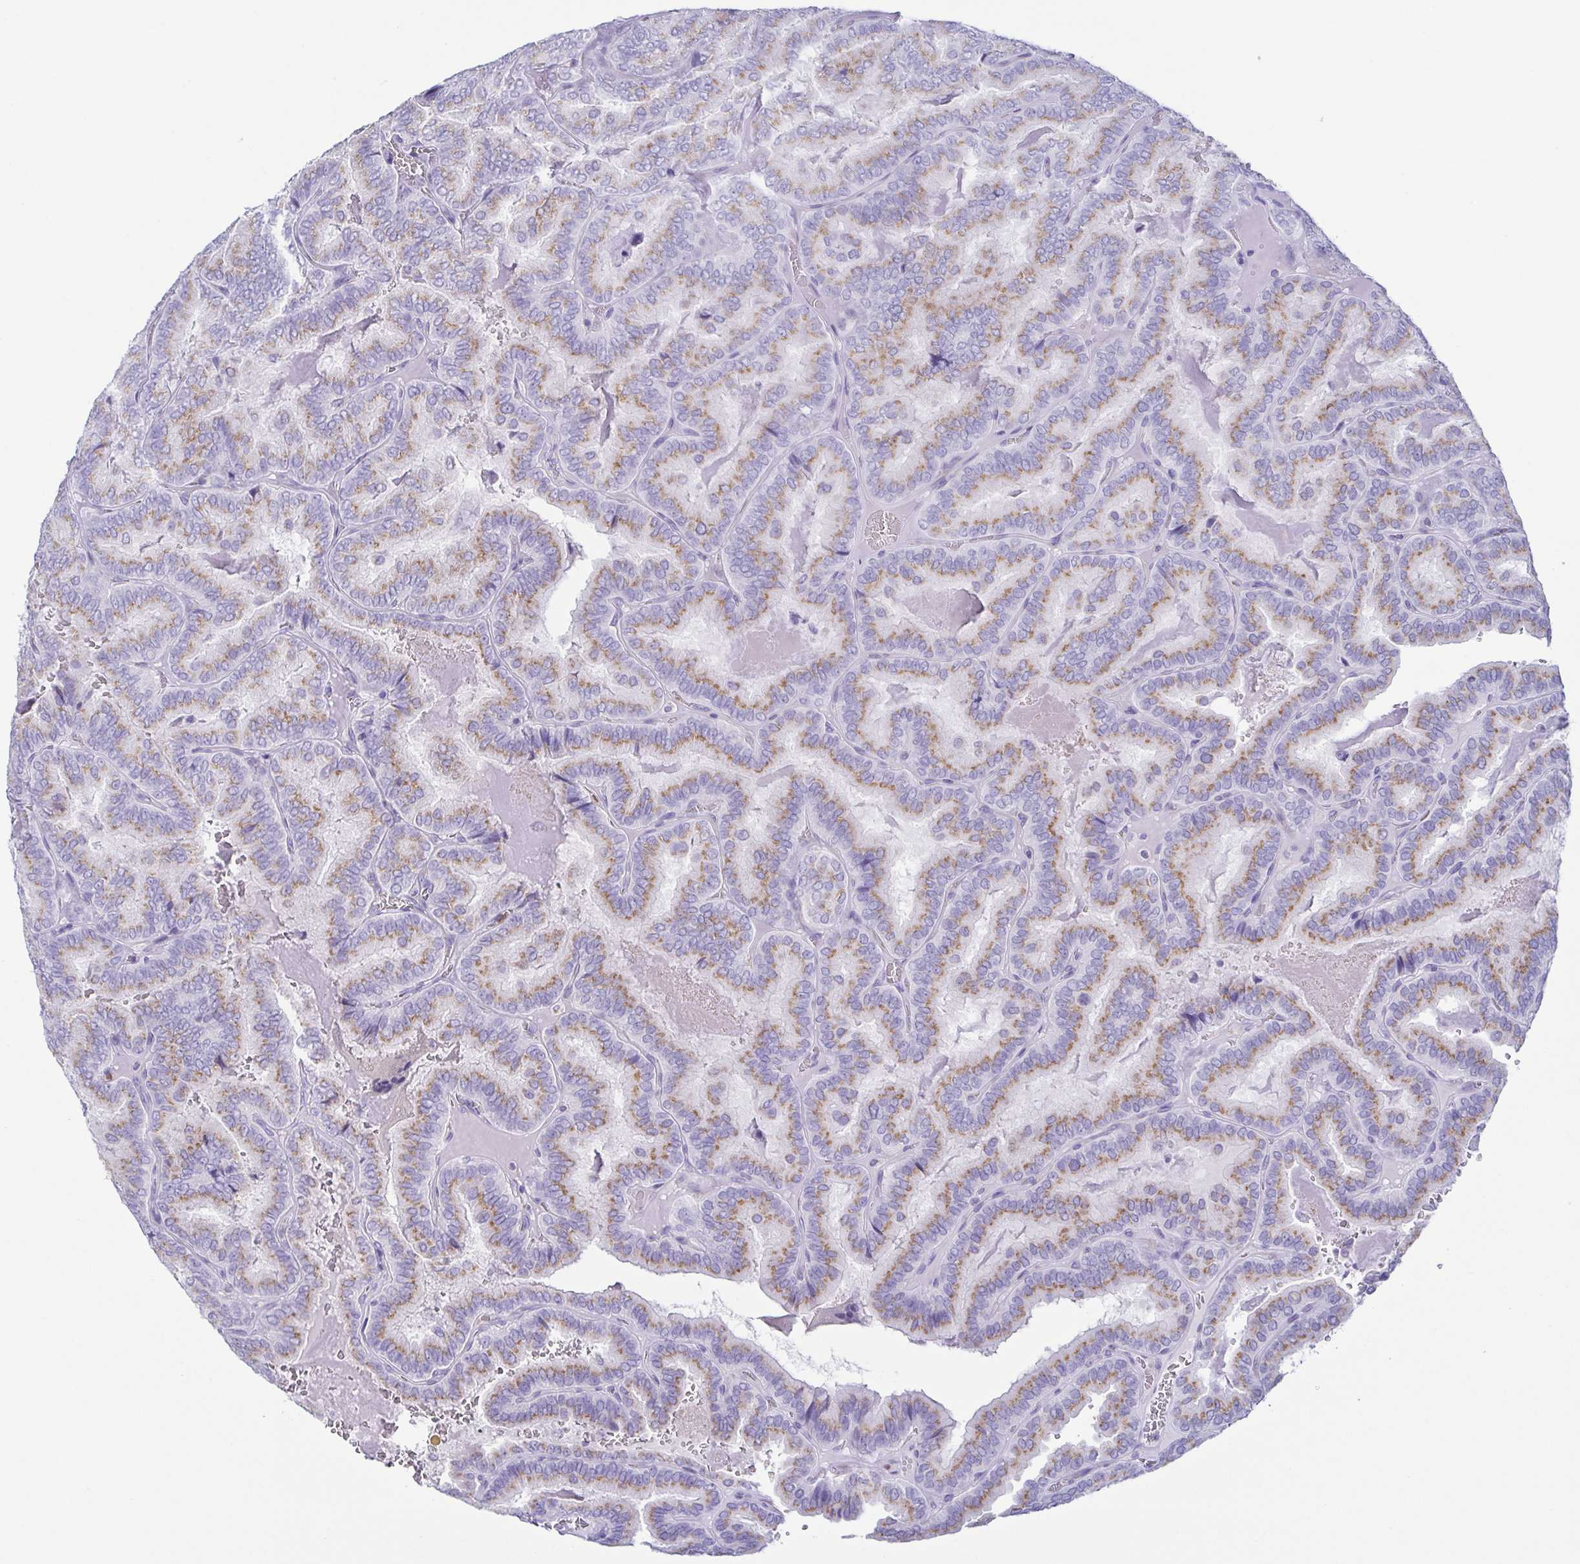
{"staining": {"intensity": "weak", "quantity": ">75%", "location": "cytoplasmic/membranous"}, "tissue": "thyroid cancer", "cell_type": "Tumor cells", "image_type": "cancer", "snomed": [{"axis": "morphology", "description": "Papillary adenocarcinoma, NOS"}, {"axis": "topography", "description": "Thyroid gland"}], "caption": "Thyroid cancer (papillary adenocarcinoma) stained for a protein (brown) displays weak cytoplasmic/membranous positive expression in approximately >75% of tumor cells.", "gene": "AZU1", "patient": {"sex": "female", "age": 75}}